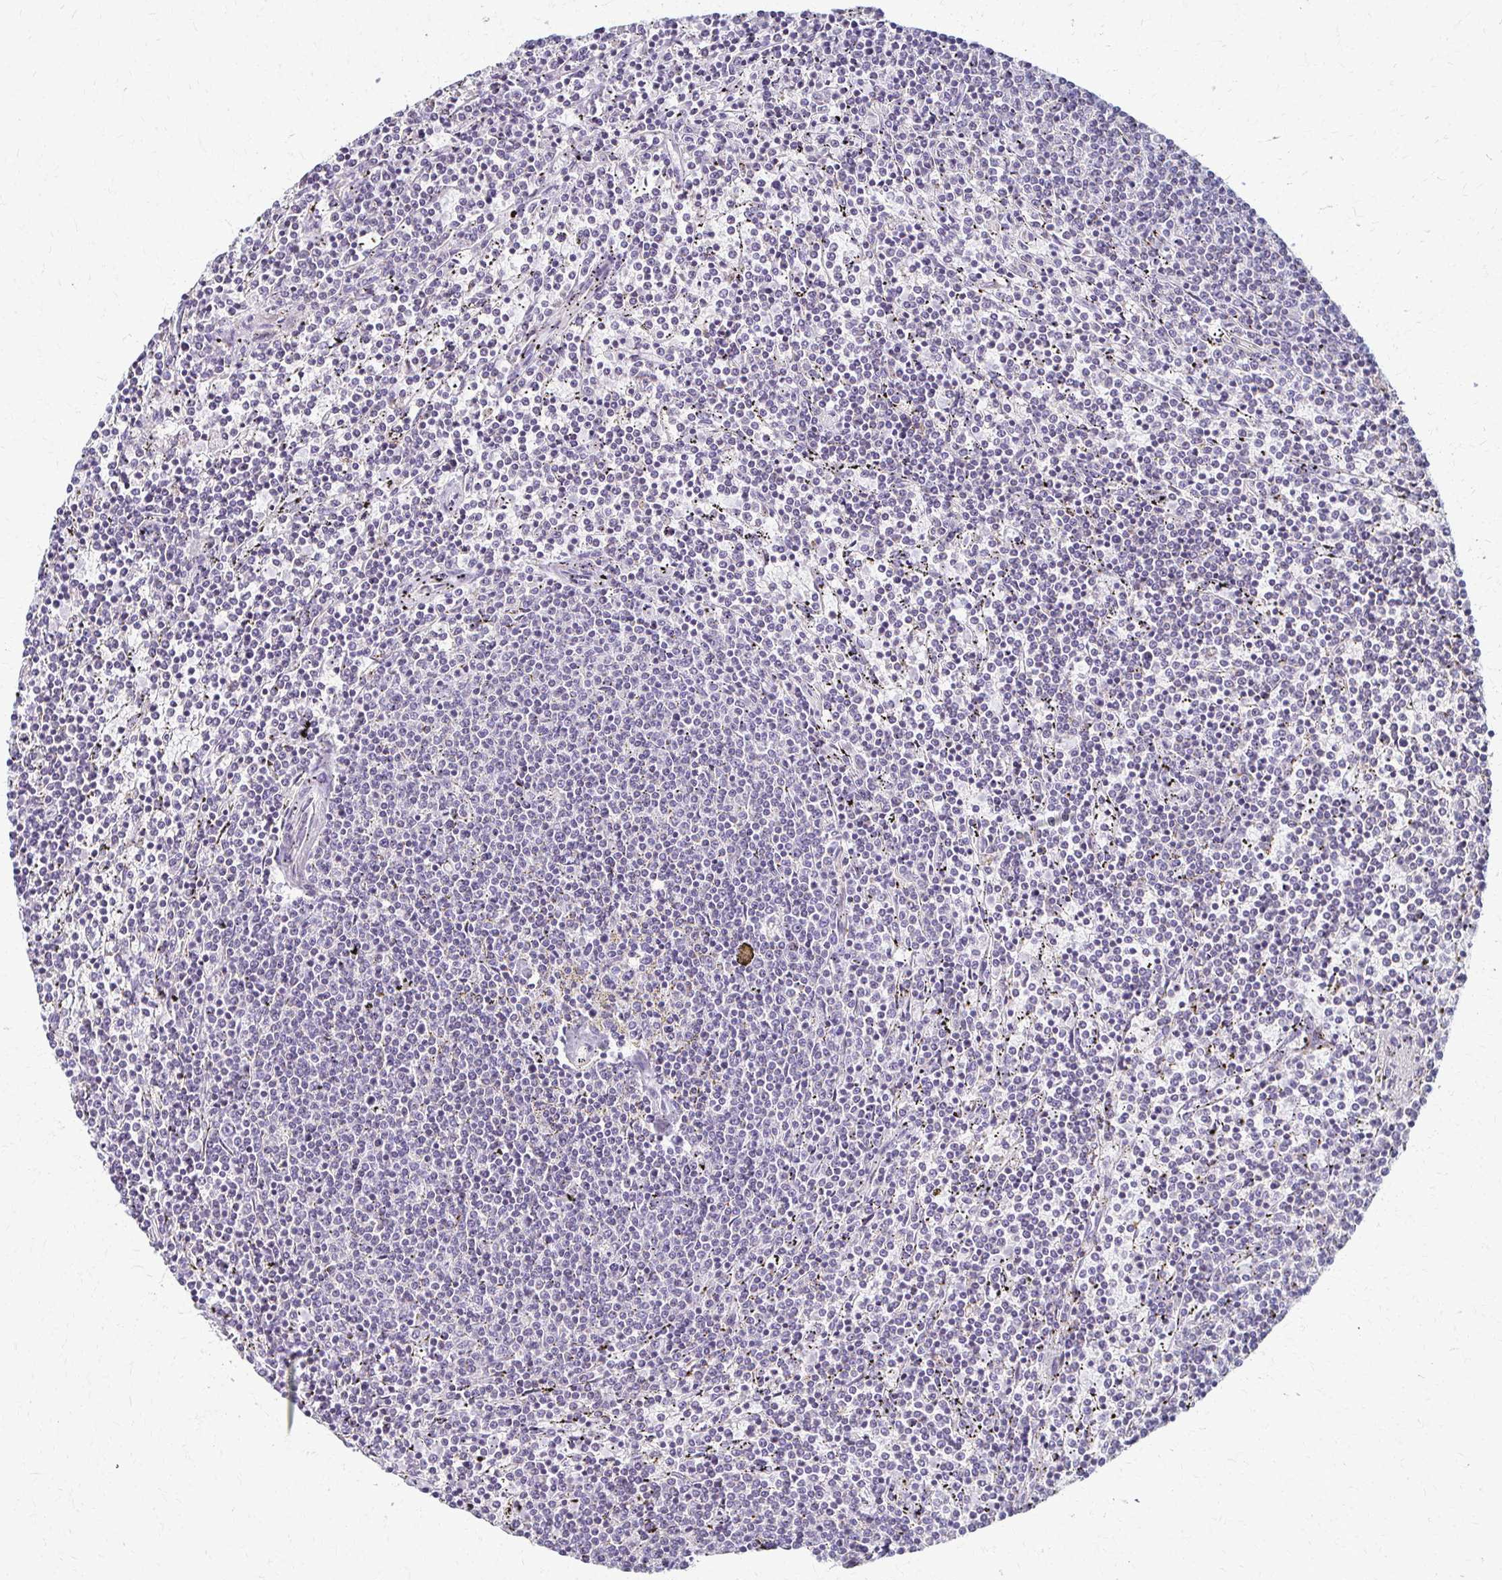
{"staining": {"intensity": "negative", "quantity": "none", "location": "none"}, "tissue": "lymphoma", "cell_type": "Tumor cells", "image_type": "cancer", "snomed": [{"axis": "morphology", "description": "Malignant lymphoma, non-Hodgkin's type, Low grade"}, {"axis": "topography", "description": "Spleen"}], "caption": "Tumor cells are negative for protein expression in human low-grade malignant lymphoma, non-Hodgkin's type.", "gene": "FCGR2B", "patient": {"sex": "female", "age": 50}}